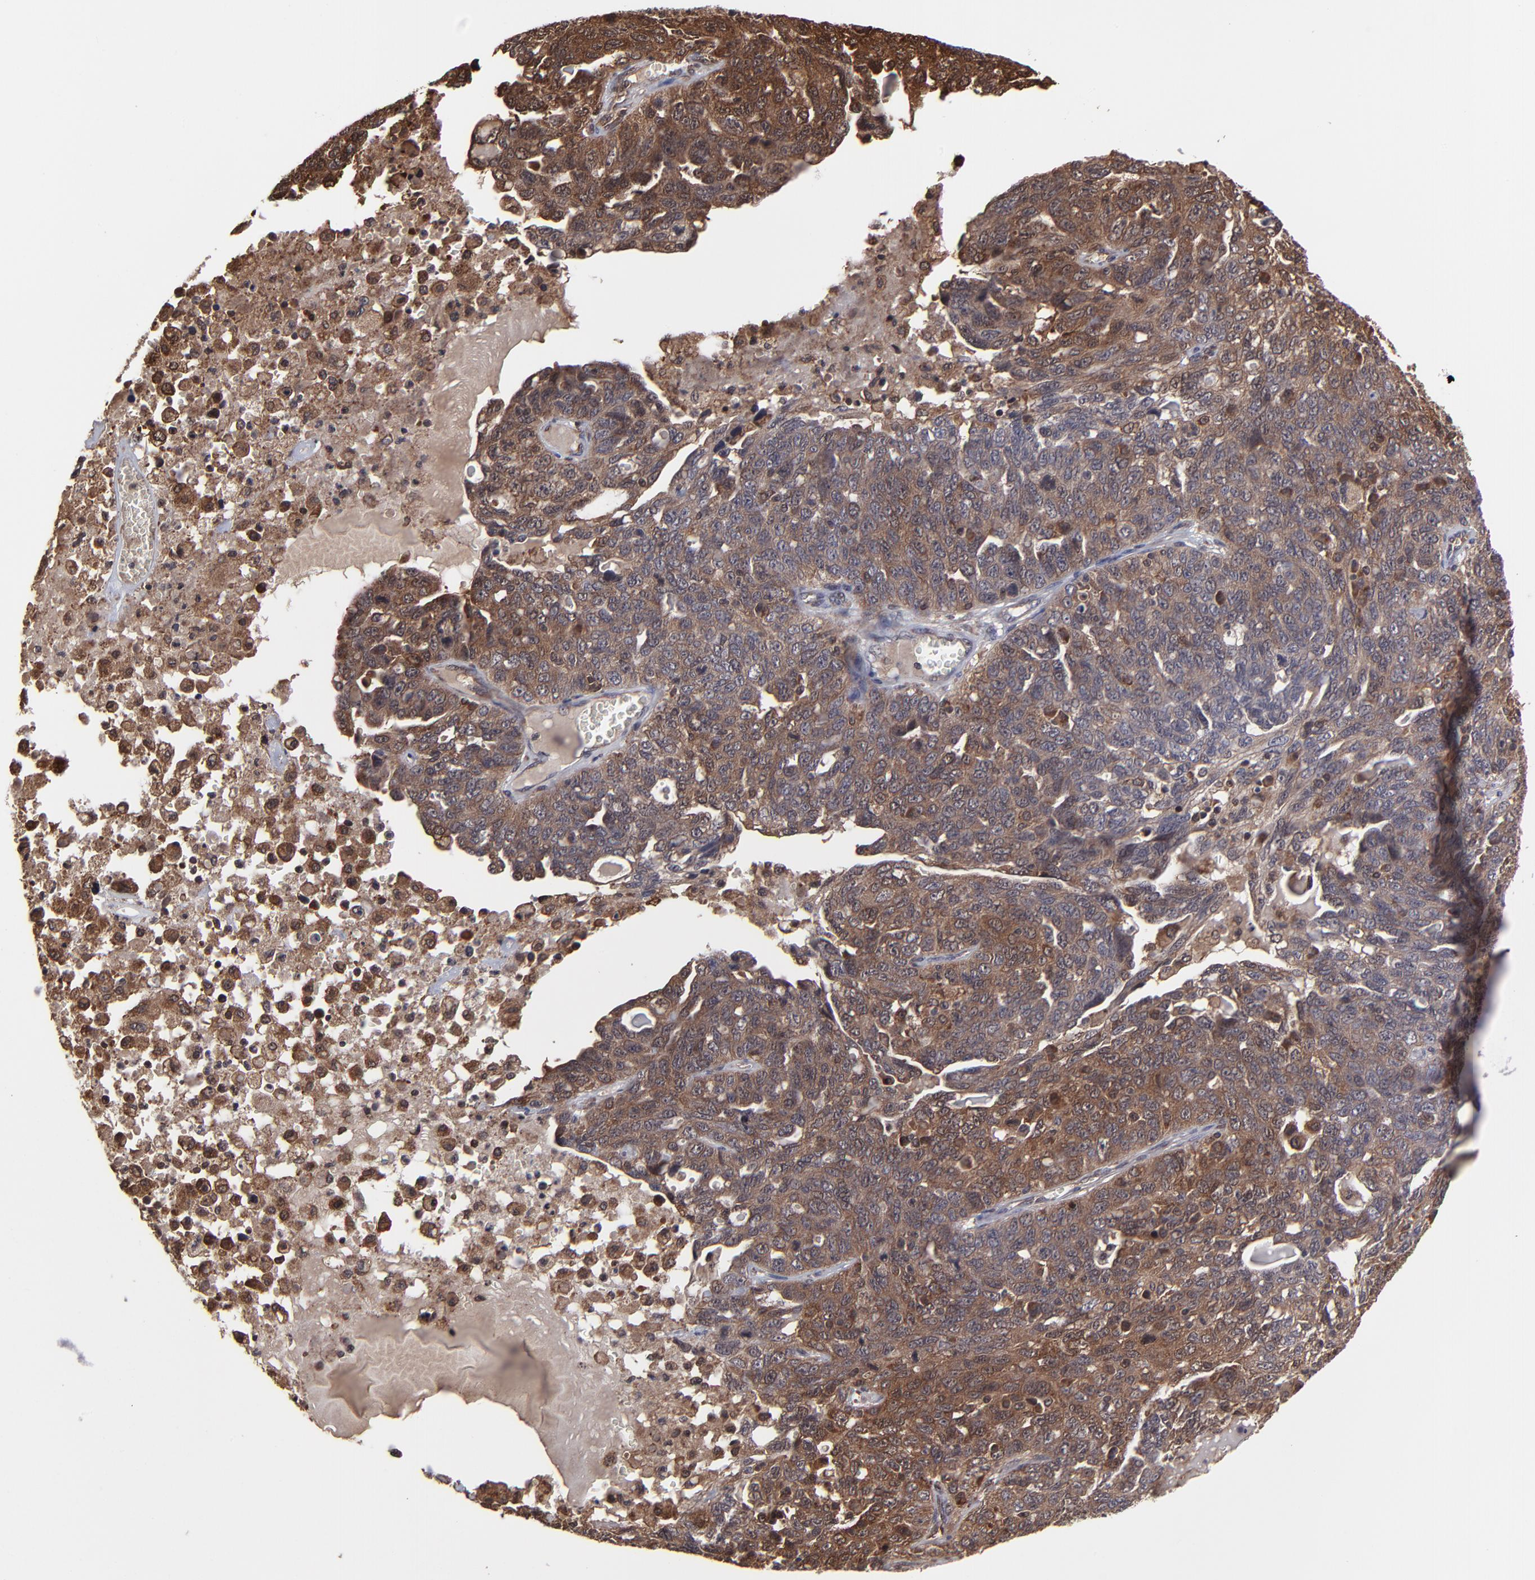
{"staining": {"intensity": "moderate", "quantity": "25%-75%", "location": "cytoplasmic/membranous"}, "tissue": "ovarian cancer", "cell_type": "Tumor cells", "image_type": "cancer", "snomed": [{"axis": "morphology", "description": "Cystadenocarcinoma, serous, NOS"}, {"axis": "topography", "description": "Ovary"}], "caption": "Immunohistochemical staining of ovarian cancer (serous cystadenocarcinoma) demonstrates moderate cytoplasmic/membranous protein staining in about 25%-75% of tumor cells.", "gene": "UBE2L6", "patient": {"sex": "female", "age": 71}}